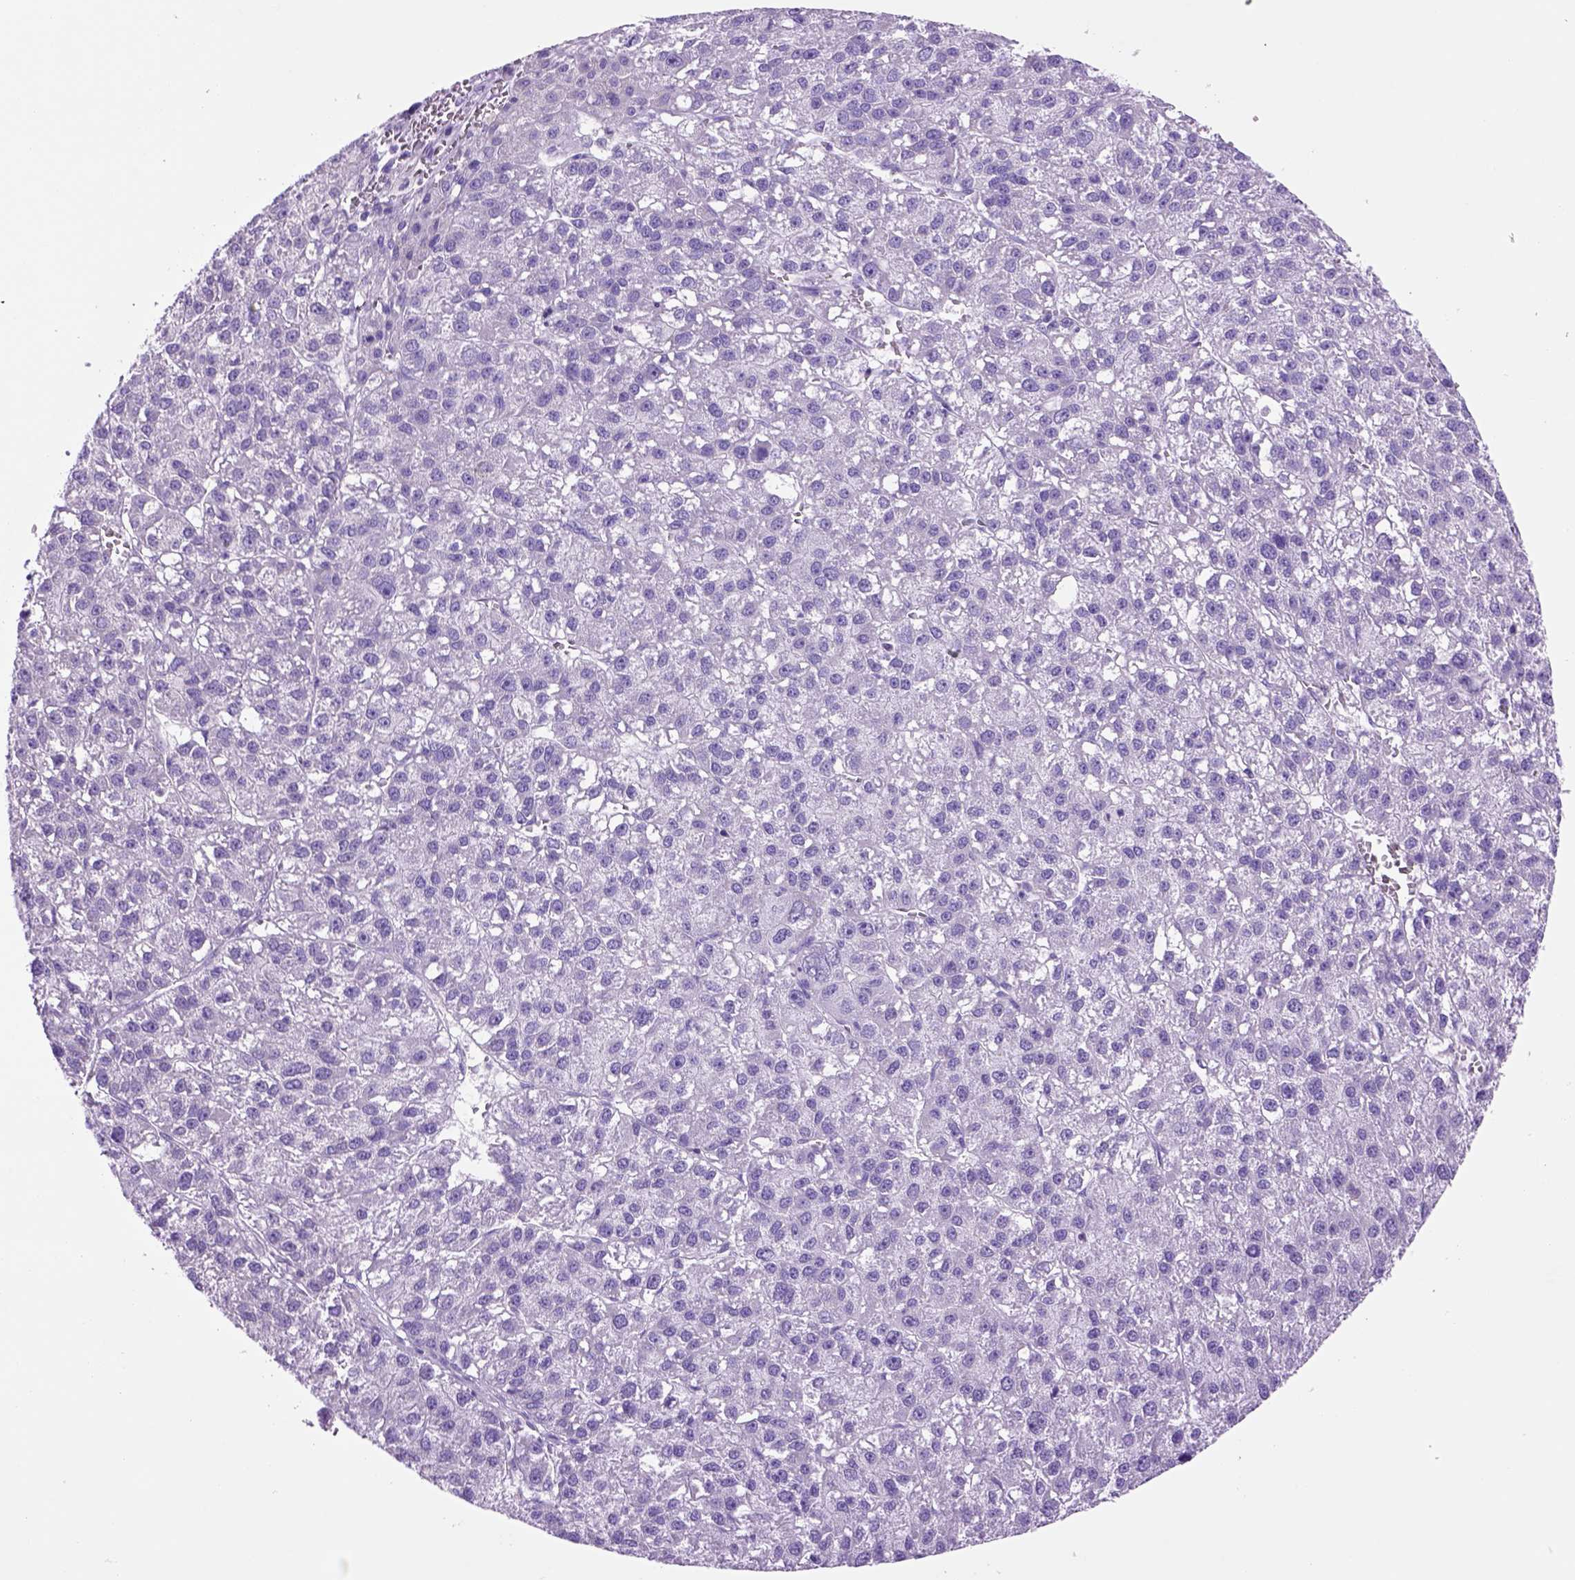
{"staining": {"intensity": "negative", "quantity": "none", "location": "none"}, "tissue": "liver cancer", "cell_type": "Tumor cells", "image_type": "cancer", "snomed": [{"axis": "morphology", "description": "Carcinoma, Hepatocellular, NOS"}, {"axis": "topography", "description": "Liver"}], "caption": "The photomicrograph demonstrates no staining of tumor cells in liver hepatocellular carcinoma.", "gene": "HHIPL2", "patient": {"sex": "female", "age": 70}}